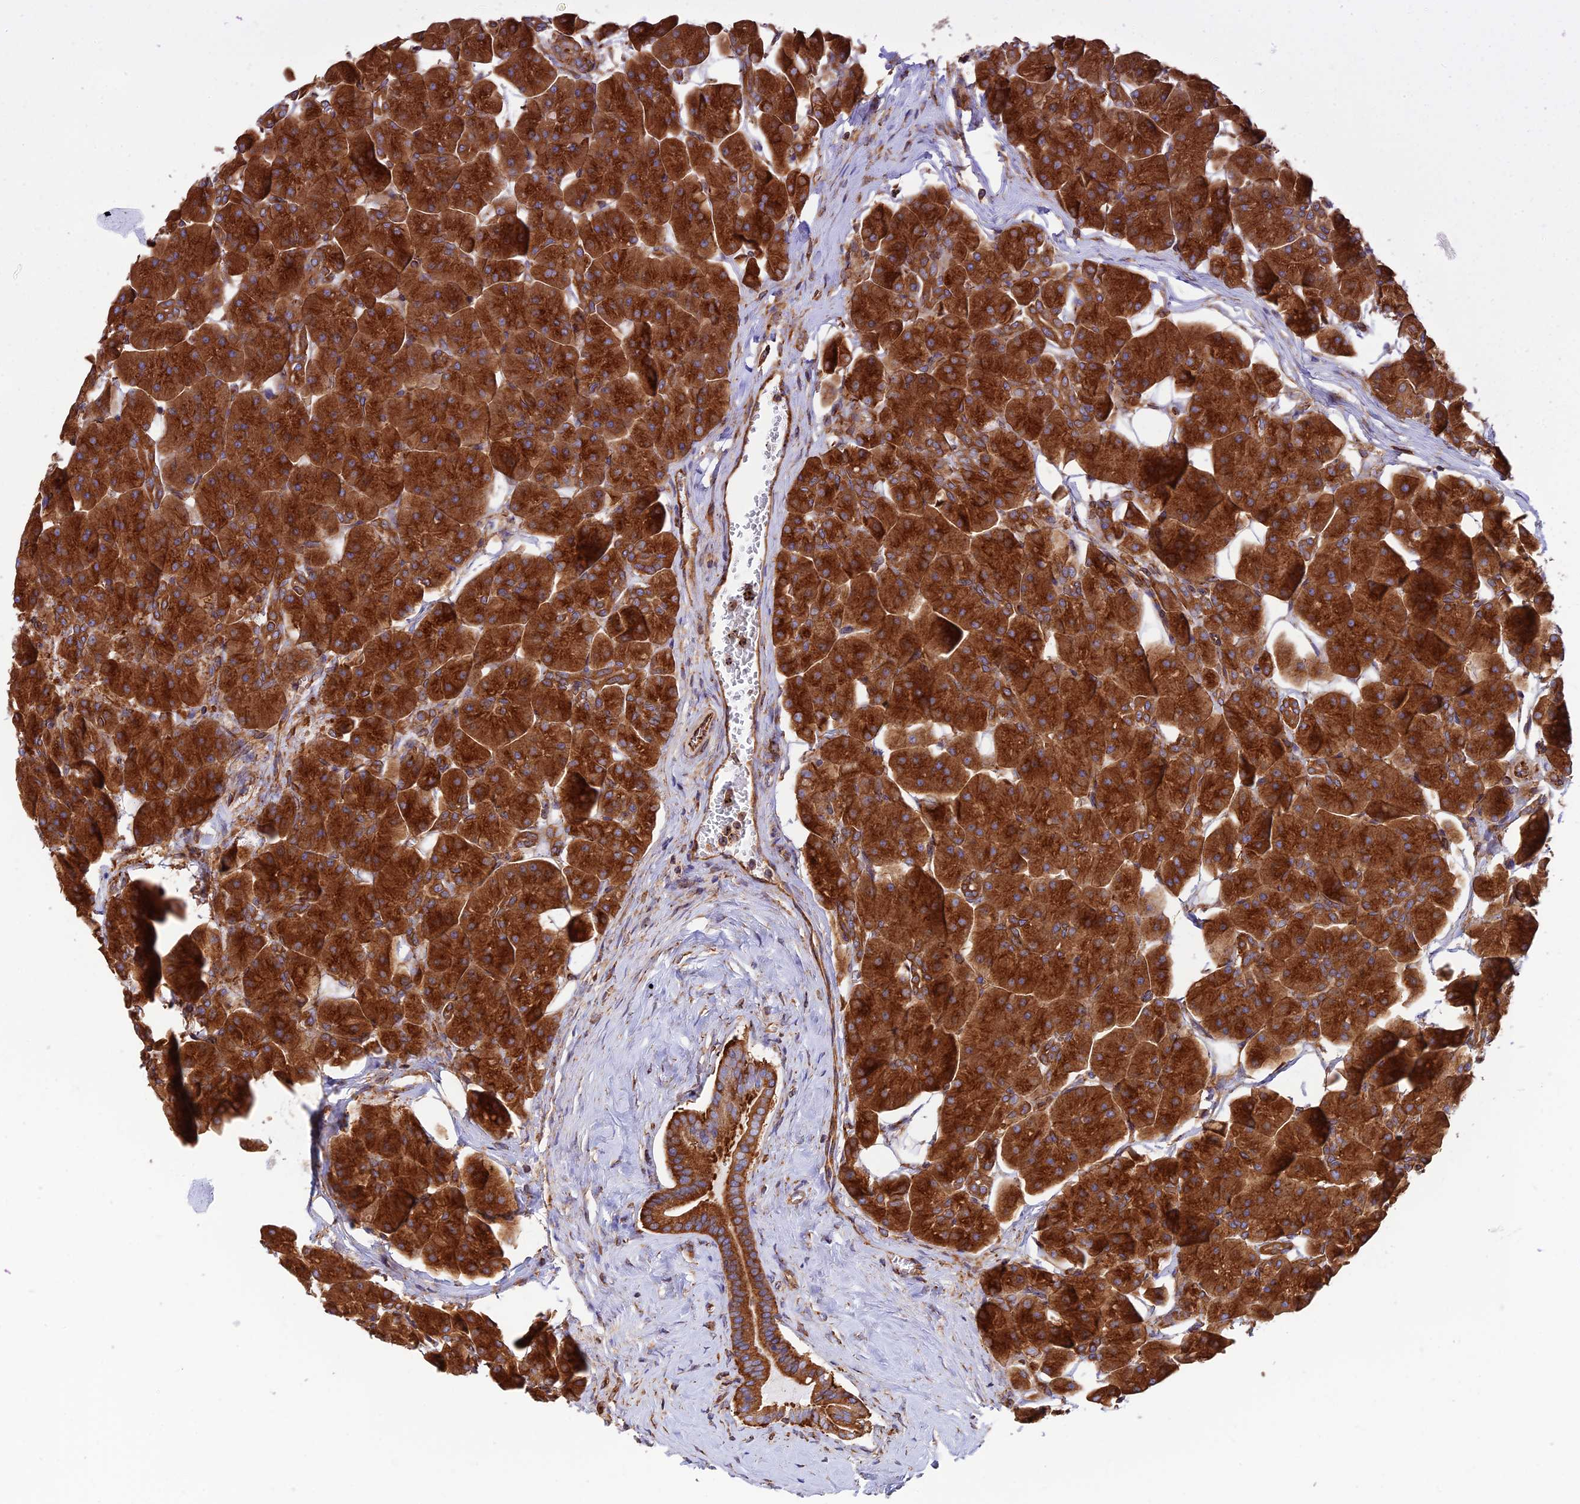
{"staining": {"intensity": "strong", "quantity": ">75%", "location": "cytoplasmic/membranous"}, "tissue": "pancreas", "cell_type": "Exocrine glandular cells", "image_type": "normal", "snomed": [{"axis": "morphology", "description": "Normal tissue, NOS"}, {"axis": "topography", "description": "Pancreas"}], "caption": "Immunohistochemical staining of unremarkable human pancreas exhibits strong cytoplasmic/membranous protein staining in approximately >75% of exocrine glandular cells. Using DAB (brown) and hematoxylin (blue) stains, captured at high magnification using brightfield microscopy.", "gene": "DCTN2", "patient": {"sex": "male", "age": 66}}